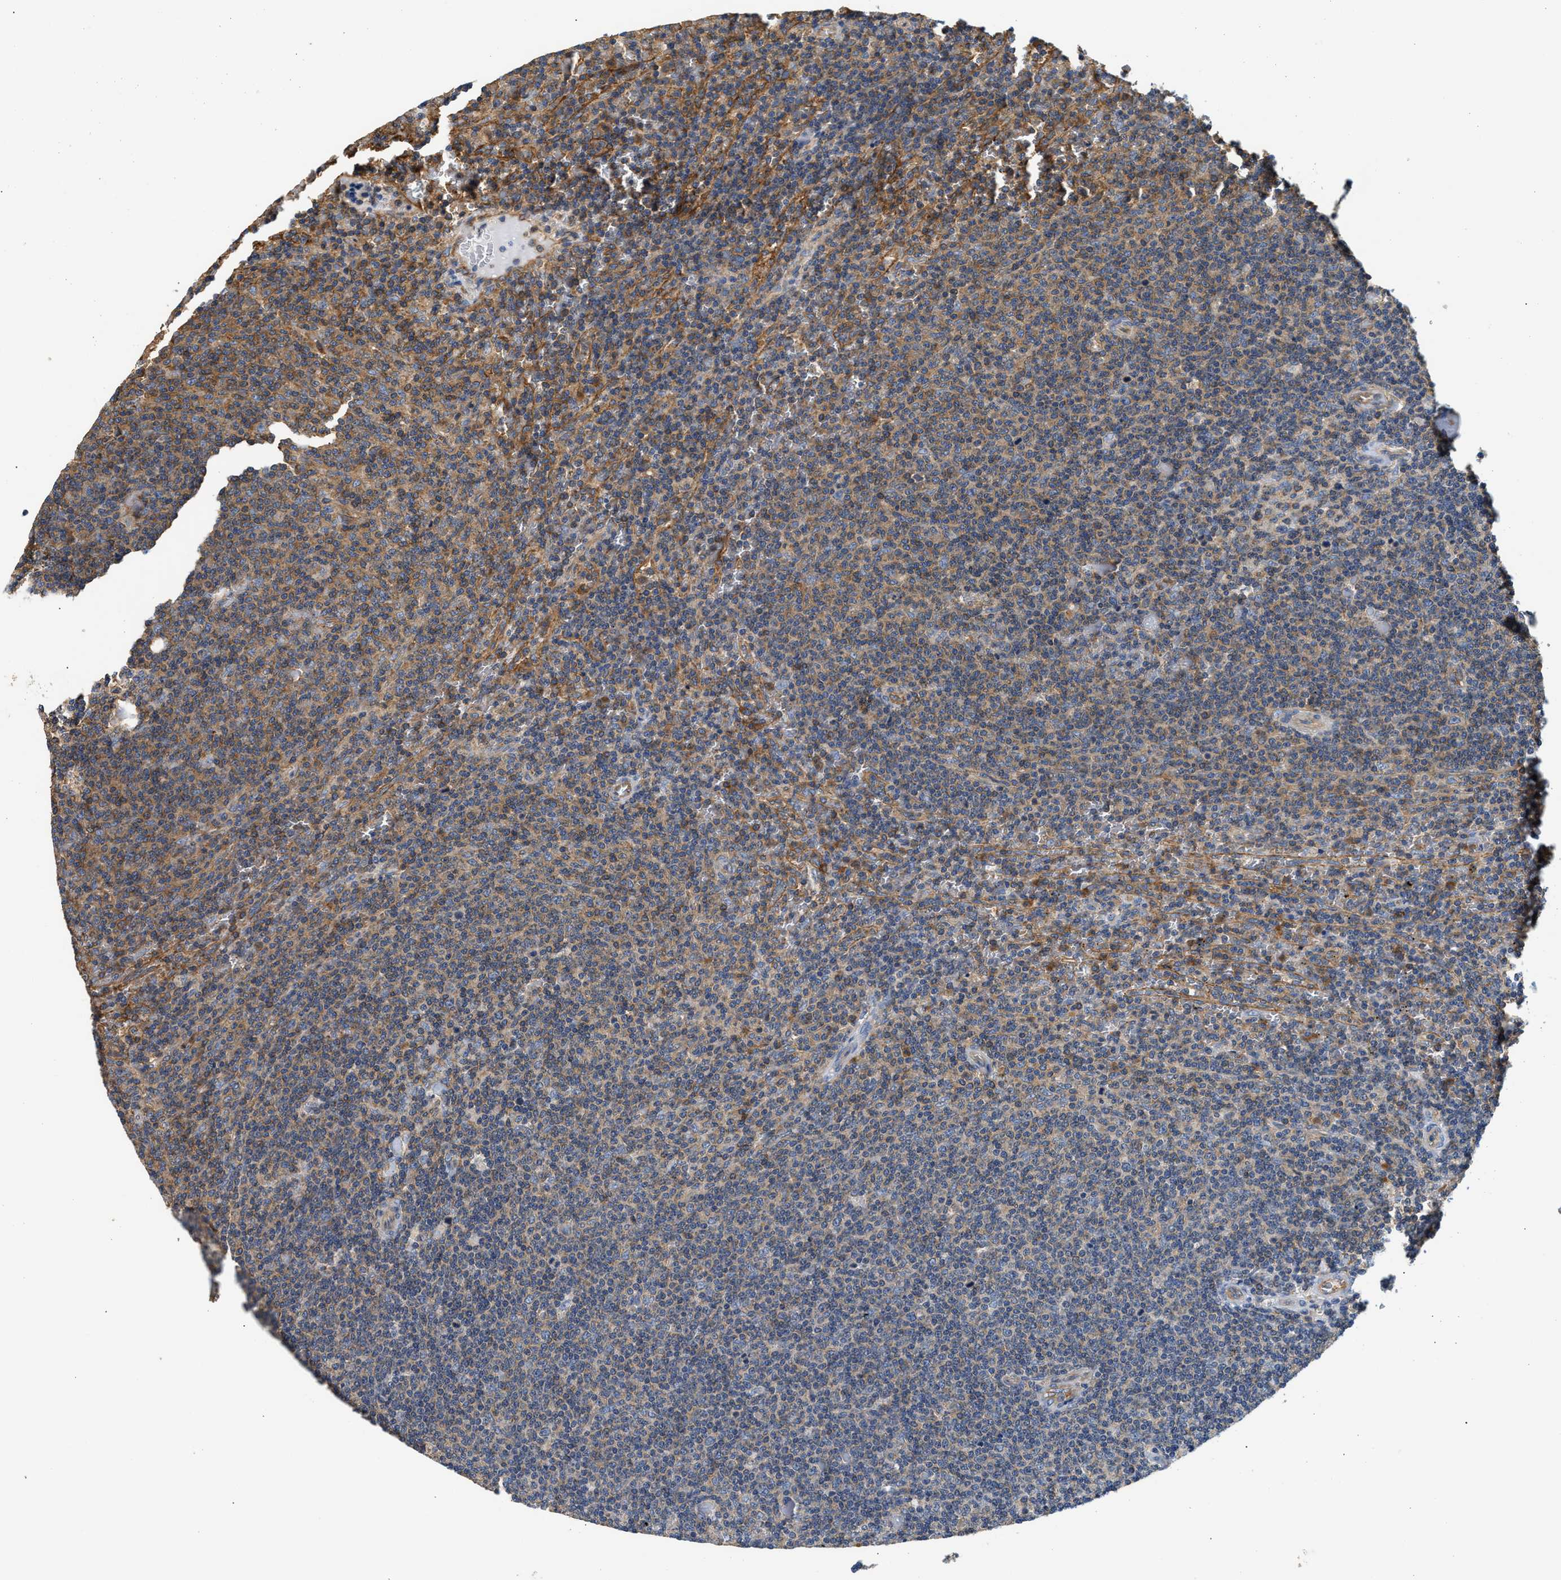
{"staining": {"intensity": "weak", "quantity": "25%-75%", "location": "cytoplasmic/membranous"}, "tissue": "lymphoma", "cell_type": "Tumor cells", "image_type": "cancer", "snomed": [{"axis": "morphology", "description": "Malignant lymphoma, non-Hodgkin's type, Low grade"}, {"axis": "topography", "description": "Spleen"}], "caption": "Approximately 25%-75% of tumor cells in malignant lymphoma, non-Hodgkin's type (low-grade) demonstrate weak cytoplasmic/membranous protein staining as visualized by brown immunohistochemical staining.", "gene": "SAMD9L", "patient": {"sex": "female", "age": 50}}